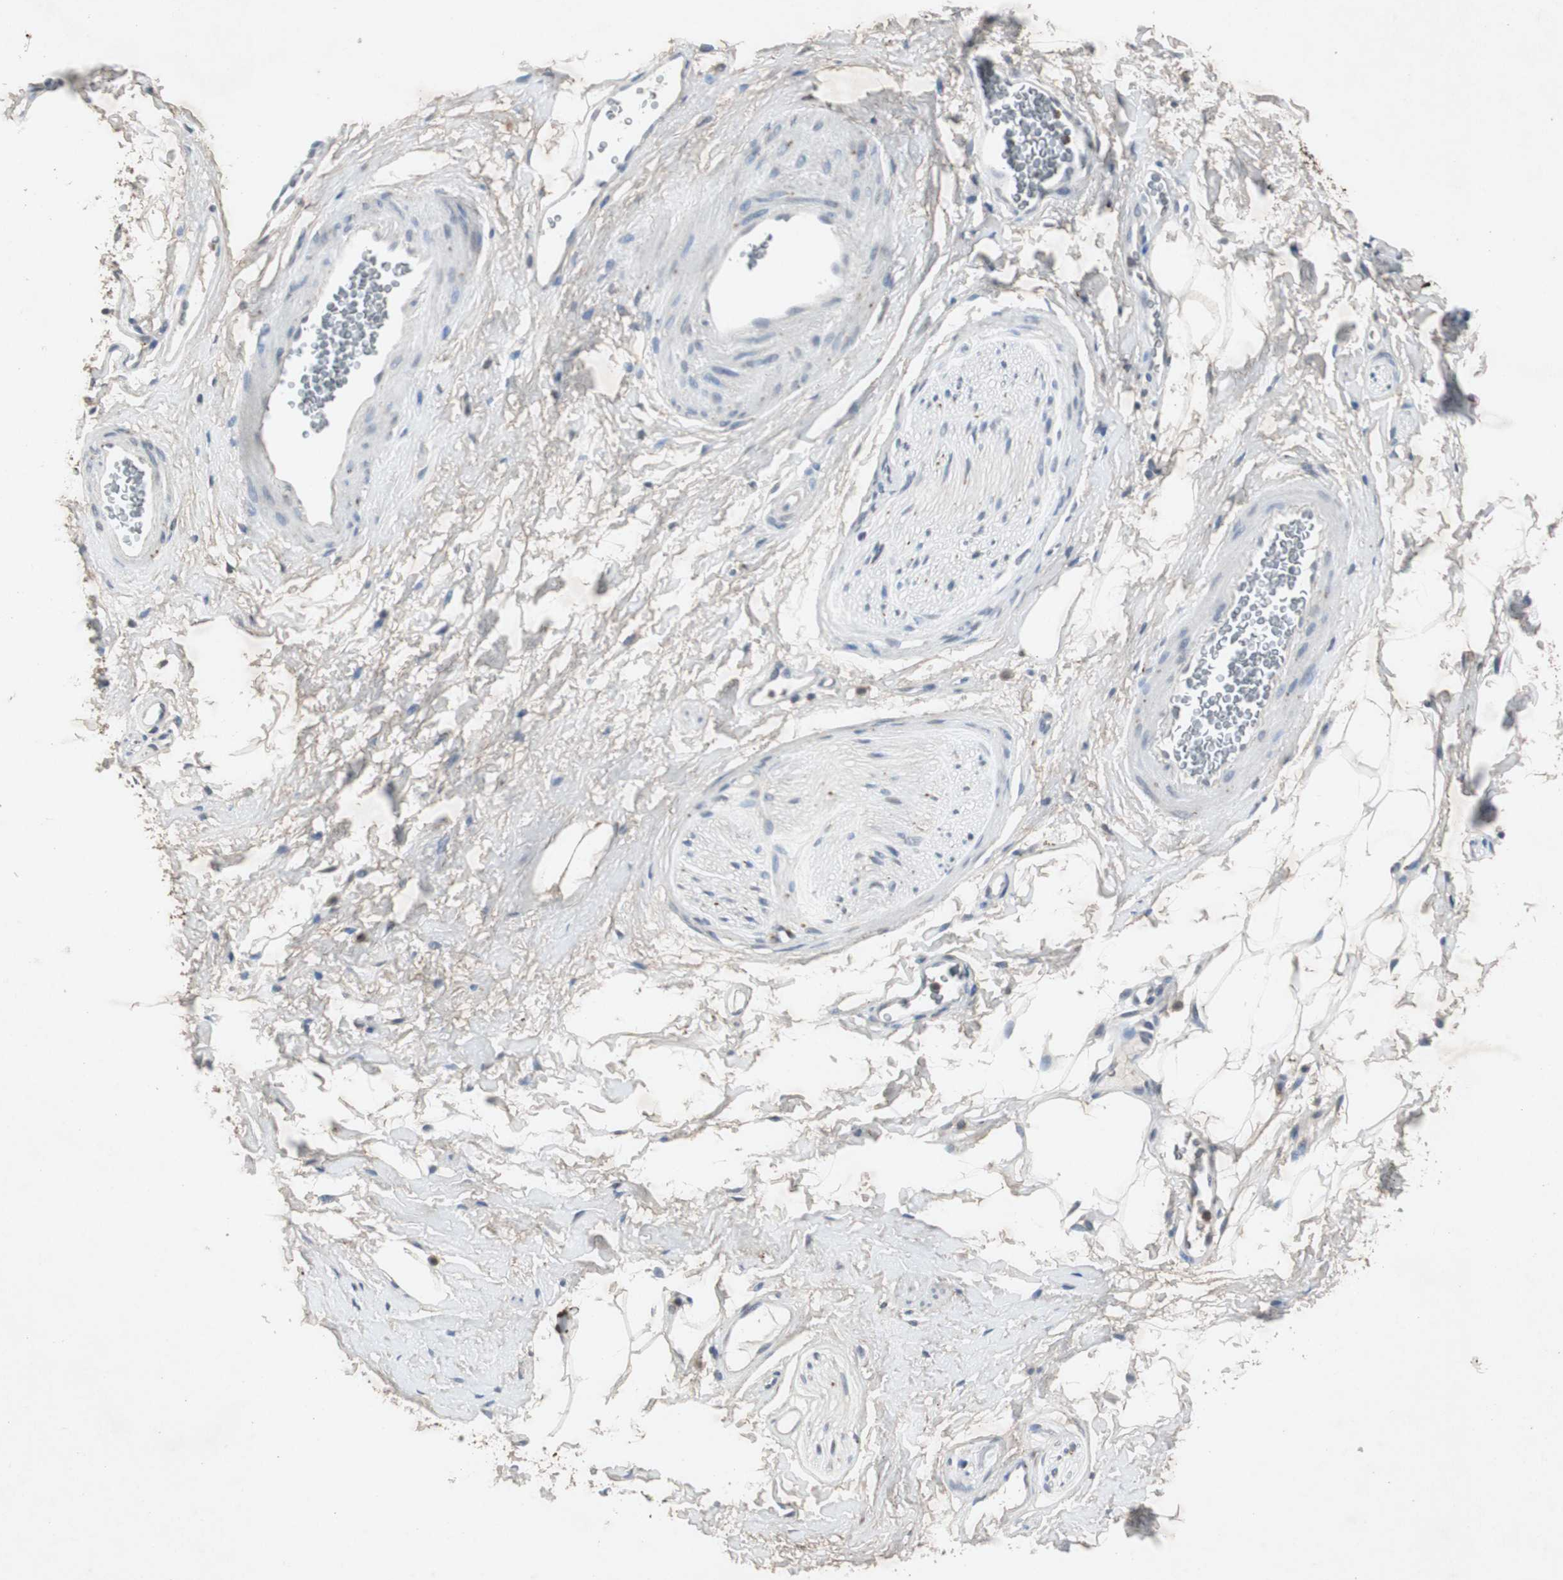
{"staining": {"intensity": "negative", "quantity": "none", "location": "none"}, "tissue": "adipose tissue", "cell_type": "Adipocytes", "image_type": "normal", "snomed": [{"axis": "morphology", "description": "Normal tissue, NOS"}, {"axis": "topography", "description": "Soft tissue"}, {"axis": "topography", "description": "Peripheral nerve tissue"}], "caption": "IHC of normal adipose tissue shows no positivity in adipocytes.", "gene": "ADNP2", "patient": {"sex": "female", "age": 71}}